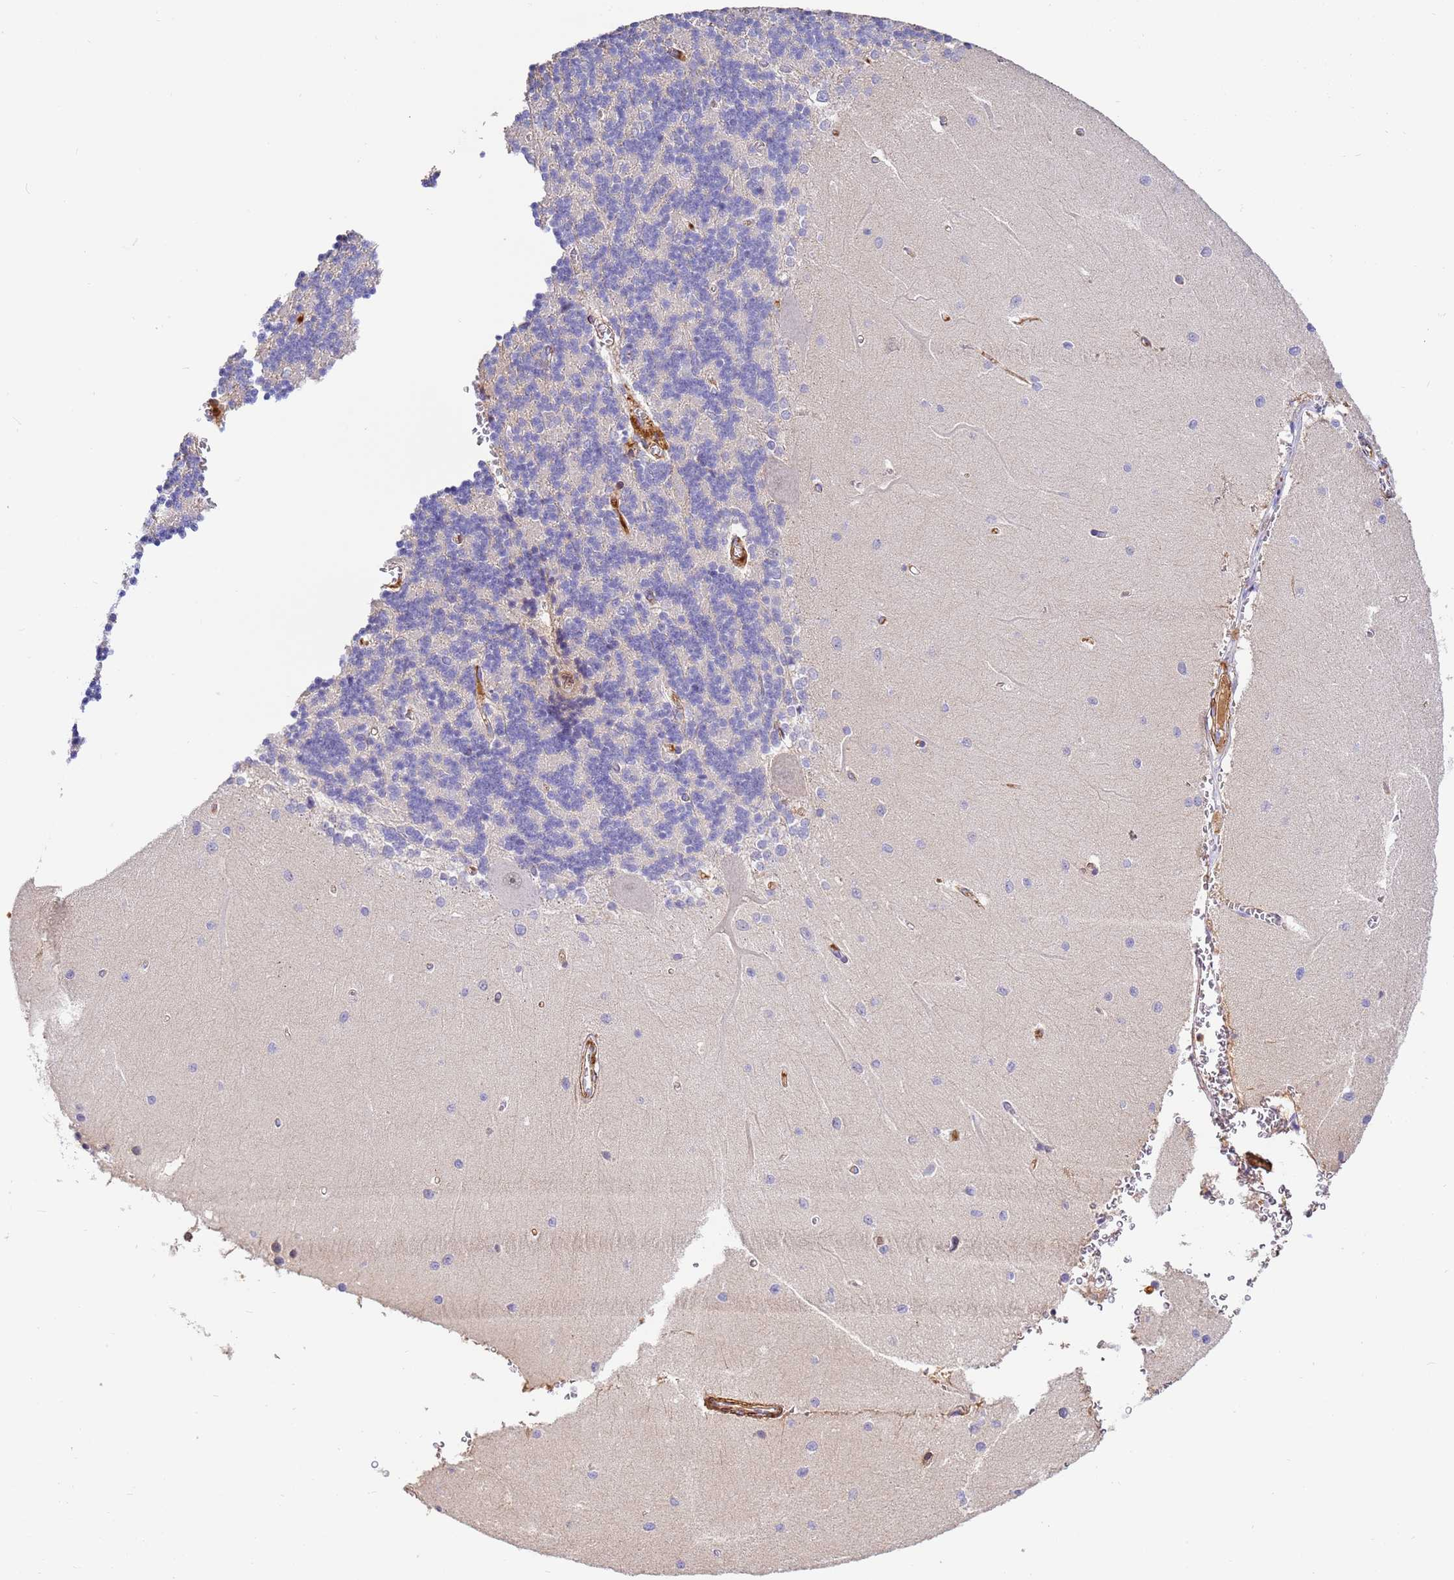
{"staining": {"intensity": "negative", "quantity": "none", "location": "none"}, "tissue": "cerebellum", "cell_type": "Cells in granular layer", "image_type": "normal", "snomed": [{"axis": "morphology", "description": "Normal tissue, NOS"}, {"axis": "topography", "description": "Cerebellum"}], "caption": "The micrograph shows no staining of cells in granular layer in benign cerebellum.", "gene": "CFHR1", "patient": {"sex": "male", "age": 37}}